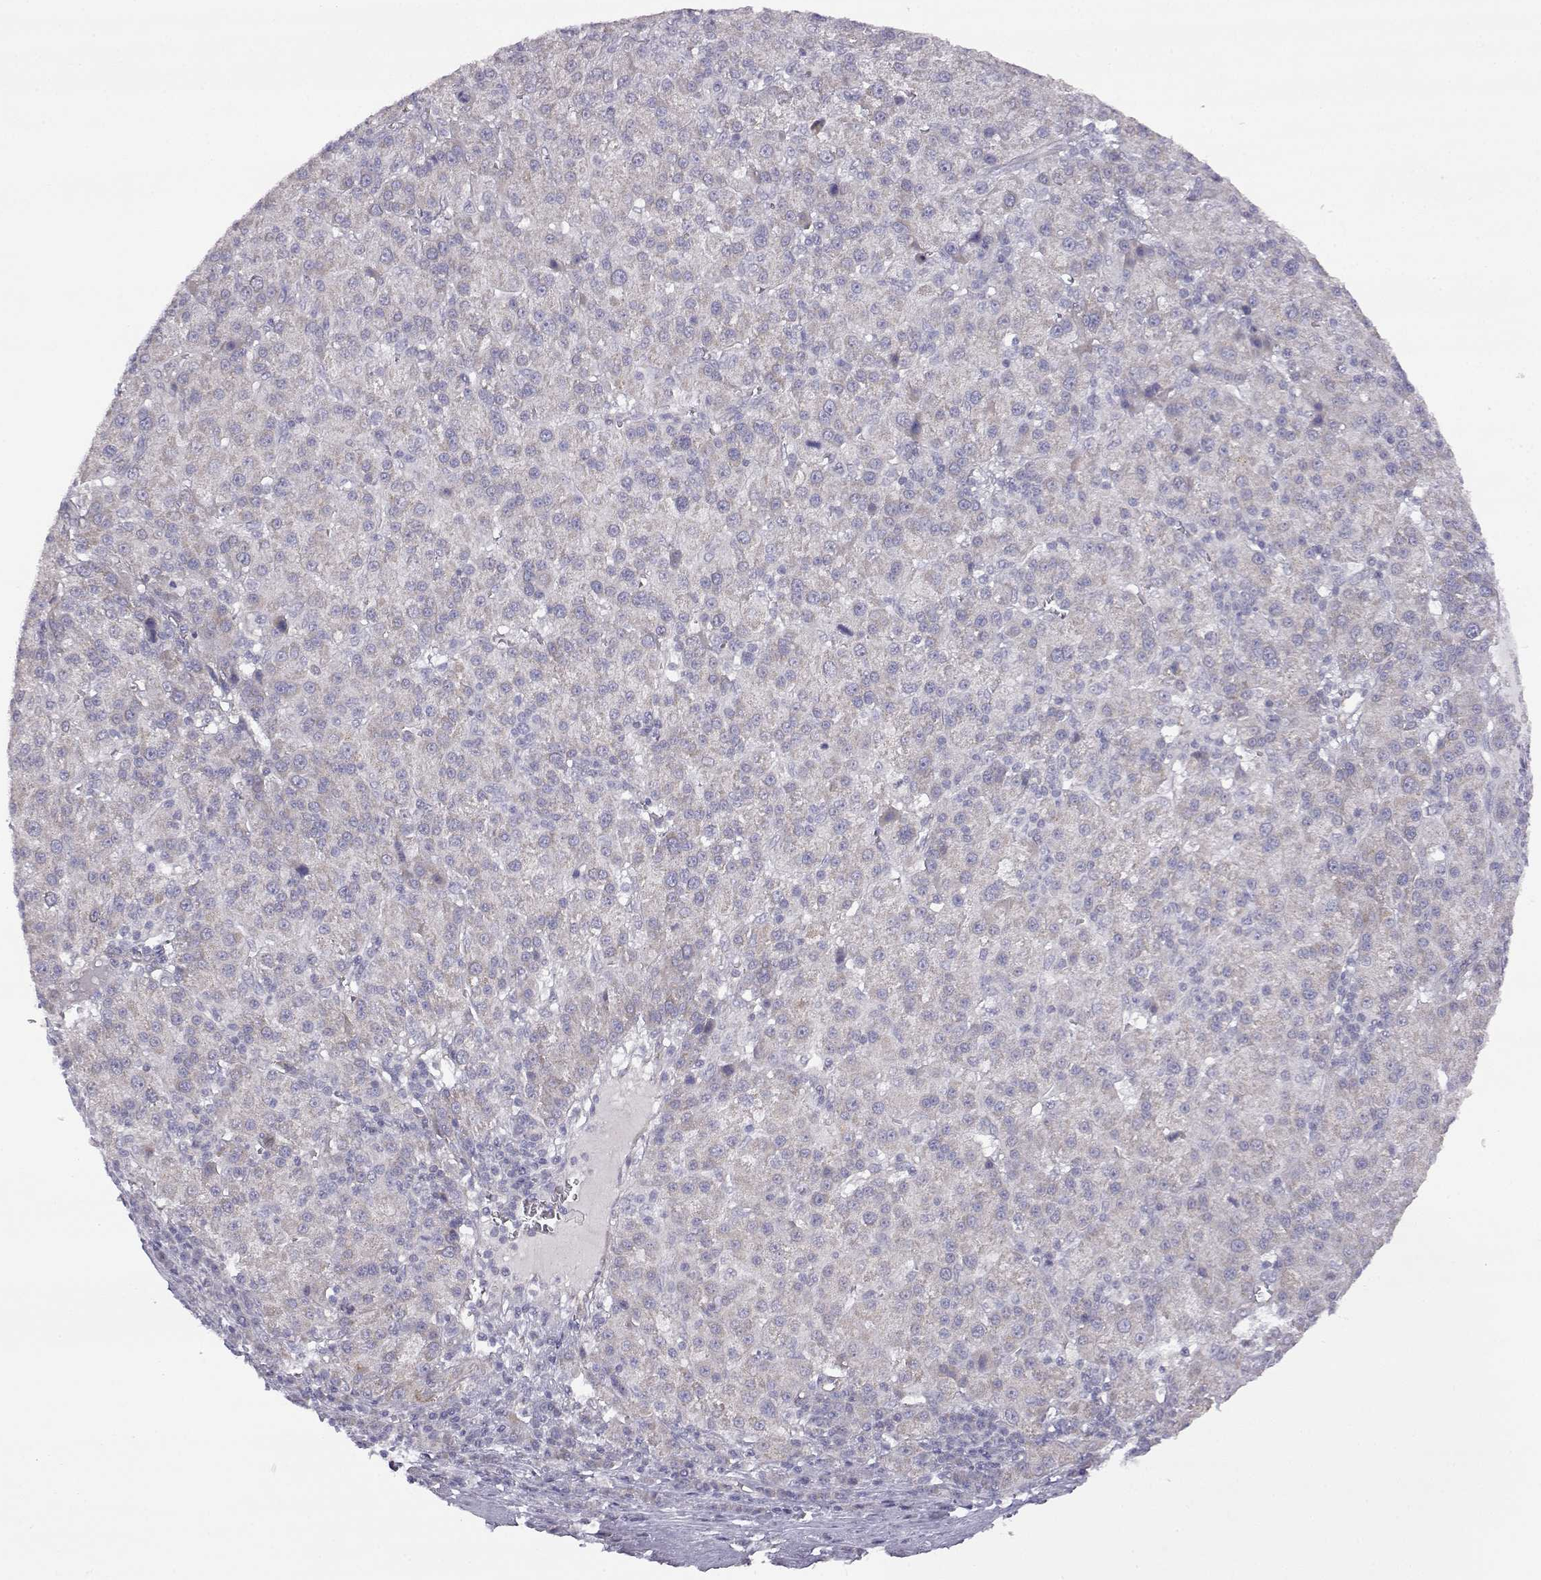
{"staining": {"intensity": "weak", "quantity": "<25%", "location": "cytoplasmic/membranous"}, "tissue": "liver cancer", "cell_type": "Tumor cells", "image_type": "cancer", "snomed": [{"axis": "morphology", "description": "Carcinoma, Hepatocellular, NOS"}, {"axis": "topography", "description": "Liver"}], "caption": "High magnification brightfield microscopy of liver hepatocellular carcinoma stained with DAB (3,3'-diaminobenzidine) (brown) and counterstained with hematoxylin (blue): tumor cells show no significant positivity.", "gene": "DDC", "patient": {"sex": "female", "age": 60}}